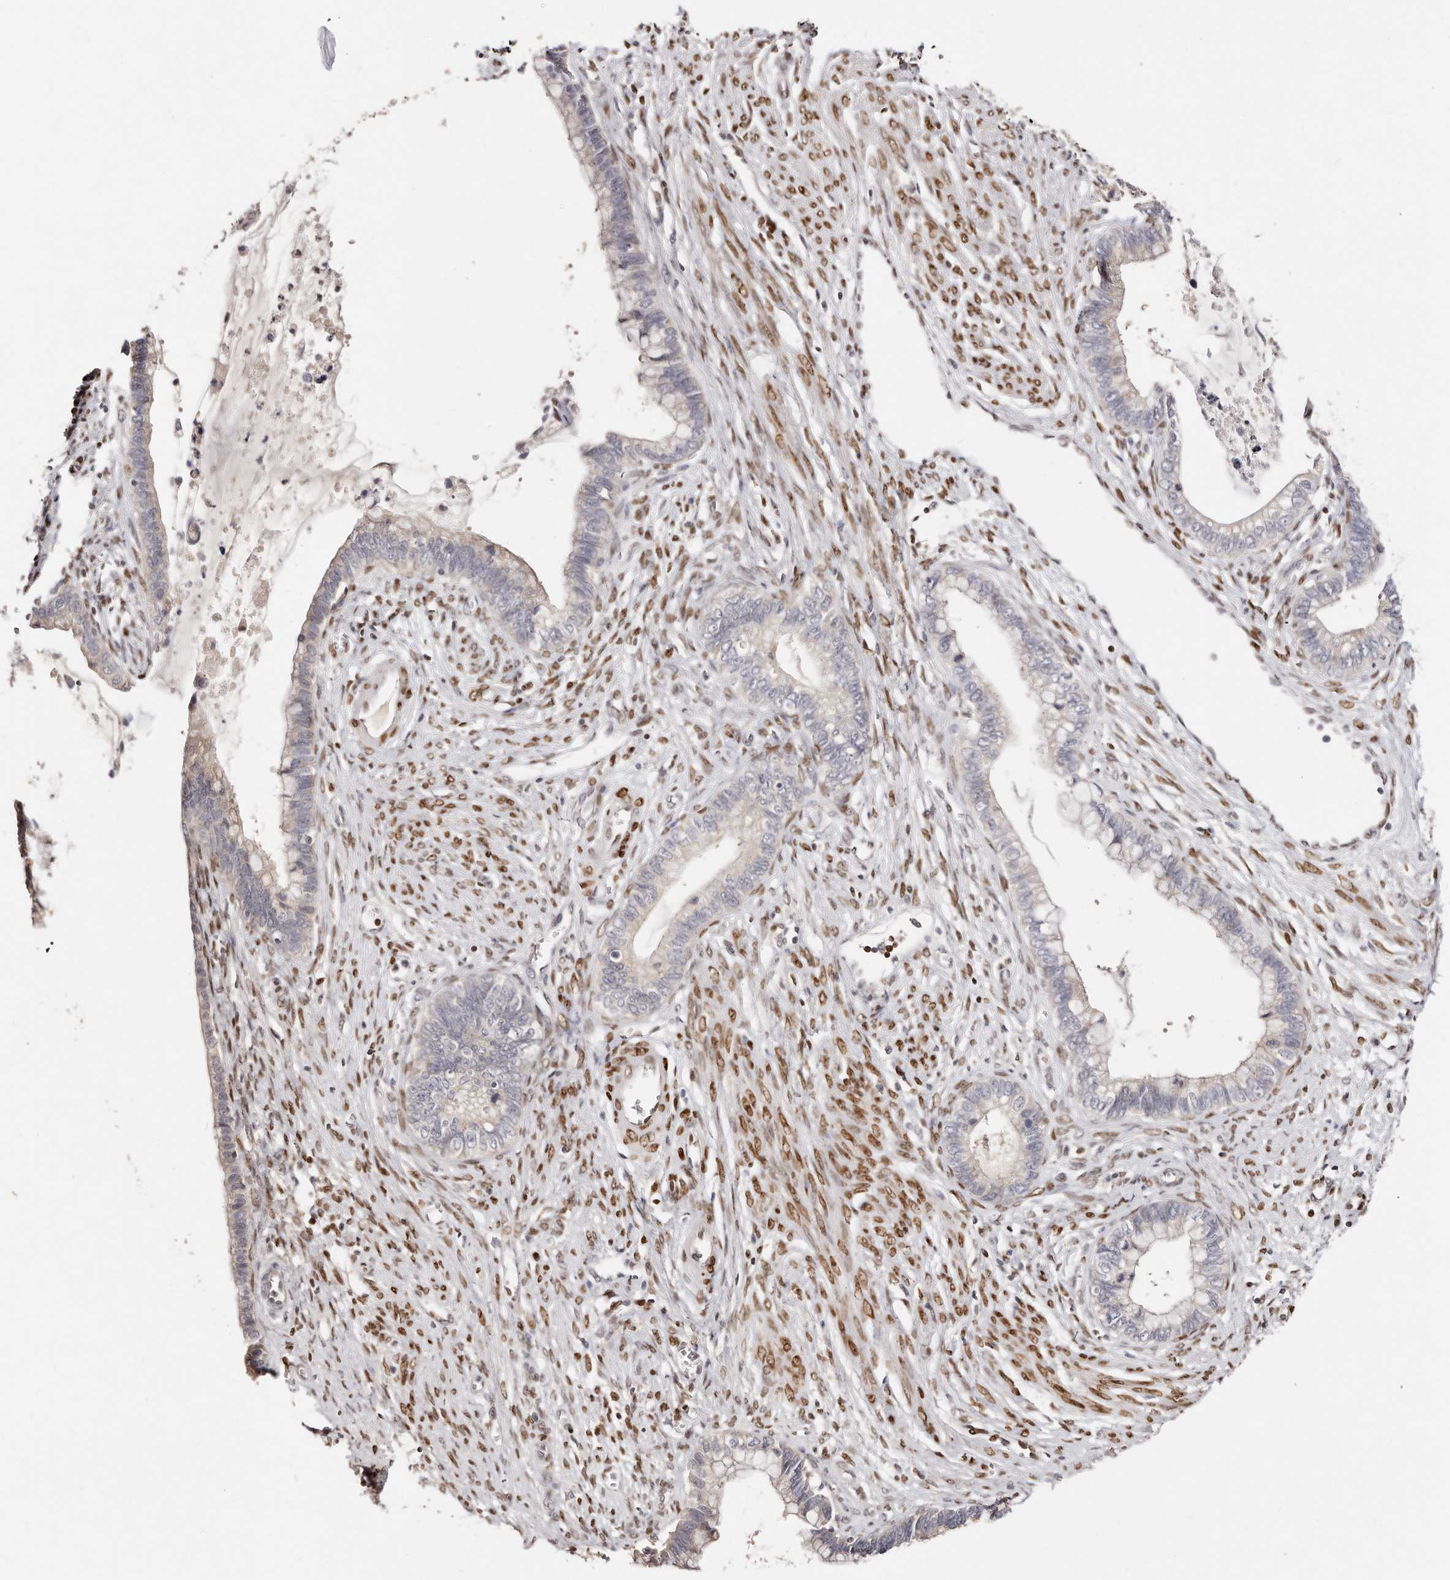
{"staining": {"intensity": "negative", "quantity": "none", "location": "none"}, "tissue": "cervical cancer", "cell_type": "Tumor cells", "image_type": "cancer", "snomed": [{"axis": "morphology", "description": "Adenocarcinoma, NOS"}, {"axis": "topography", "description": "Cervix"}], "caption": "This is an immunohistochemistry photomicrograph of human cervical adenocarcinoma. There is no positivity in tumor cells.", "gene": "IQGAP3", "patient": {"sex": "female", "age": 44}}